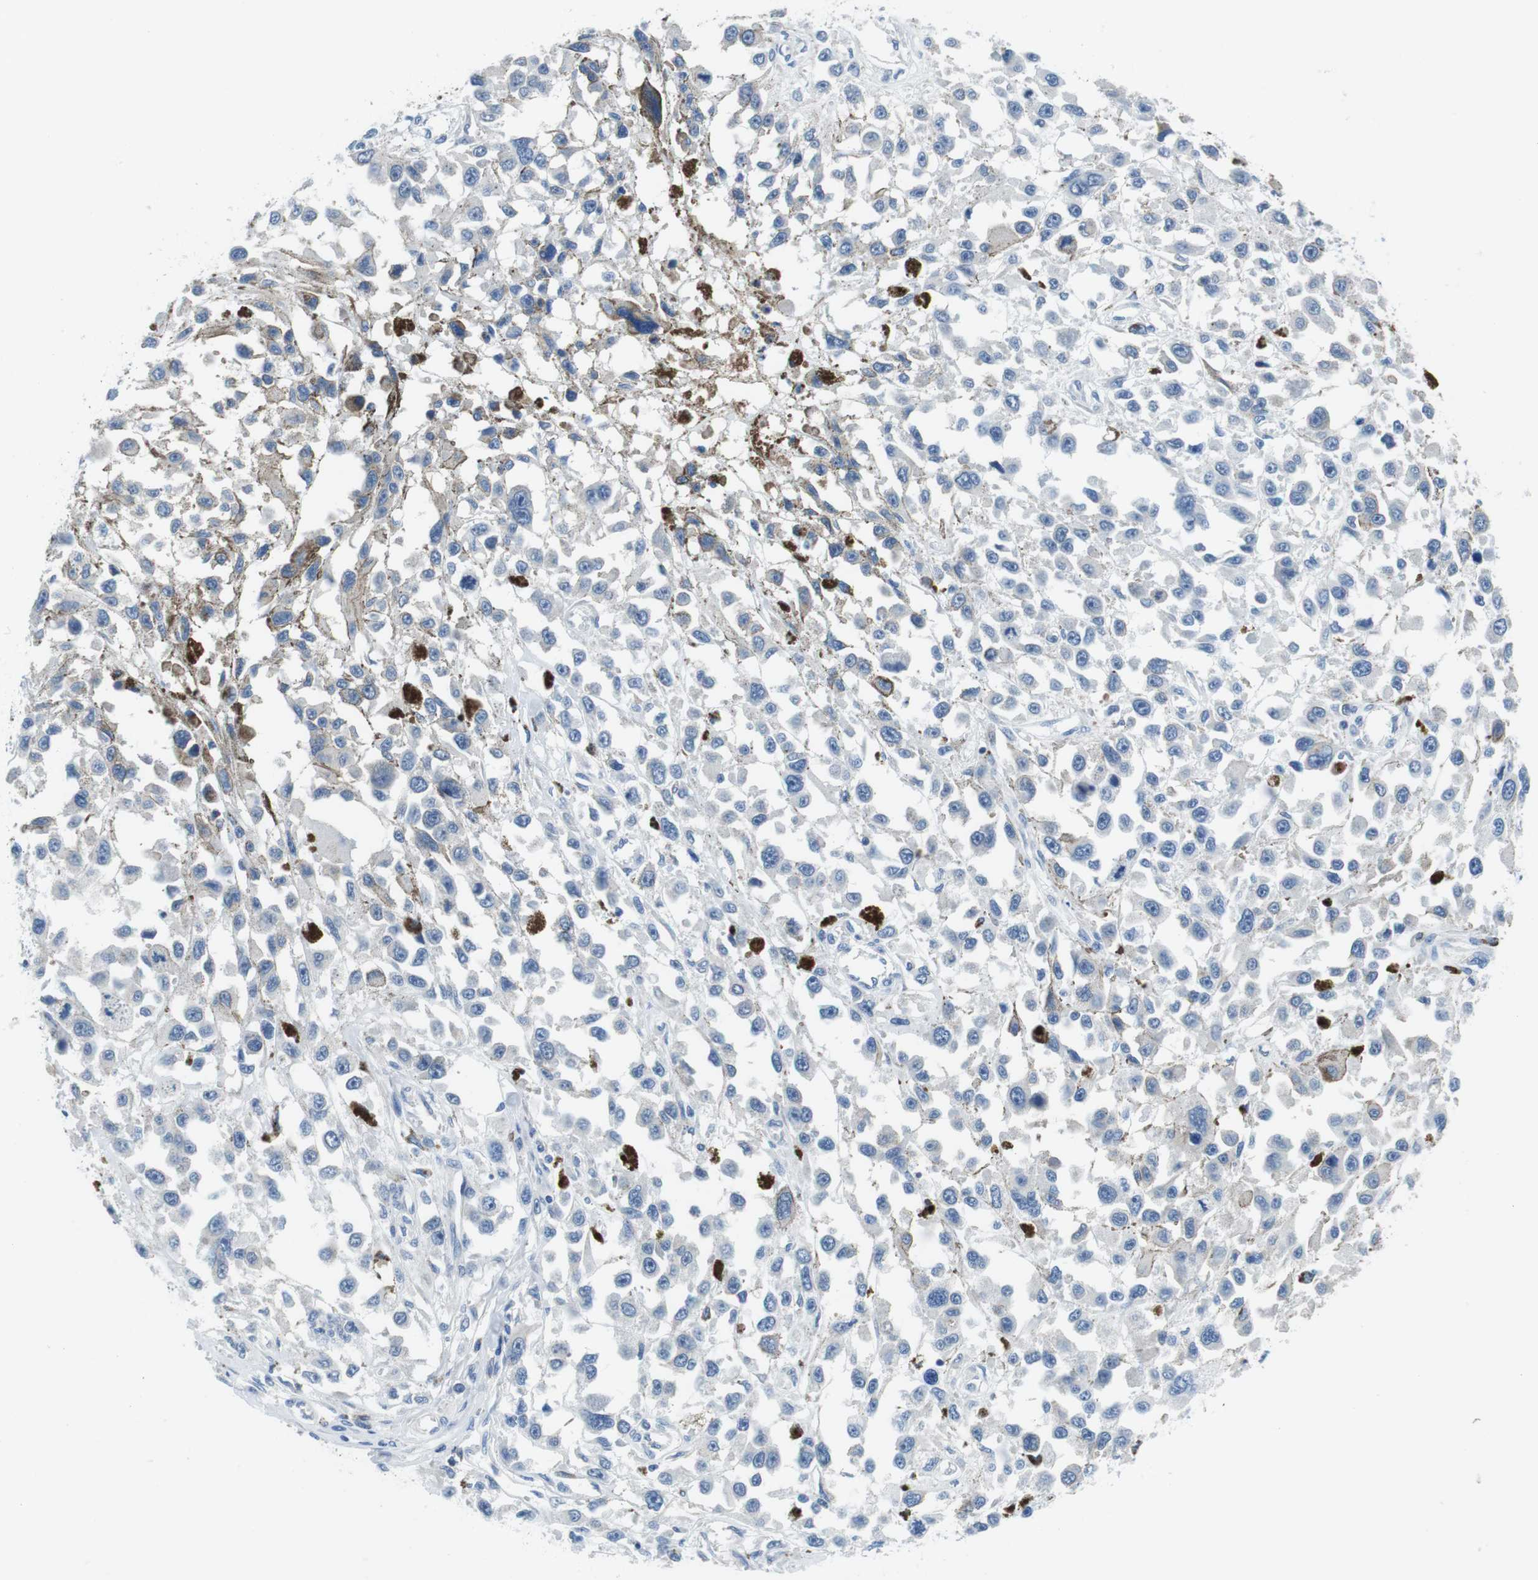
{"staining": {"intensity": "negative", "quantity": "none", "location": "none"}, "tissue": "melanoma", "cell_type": "Tumor cells", "image_type": "cancer", "snomed": [{"axis": "morphology", "description": "Malignant melanoma, Metastatic site"}, {"axis": "topography", "description": "Lymph node"}], "caption": "DAB (3,3'-diaminobenzidine) immunohistochemical staining of melanoma displays no significant staining in tumor cells.", "gene": "PIK3CD", "patient": {"sex": "male", "age": 59}}